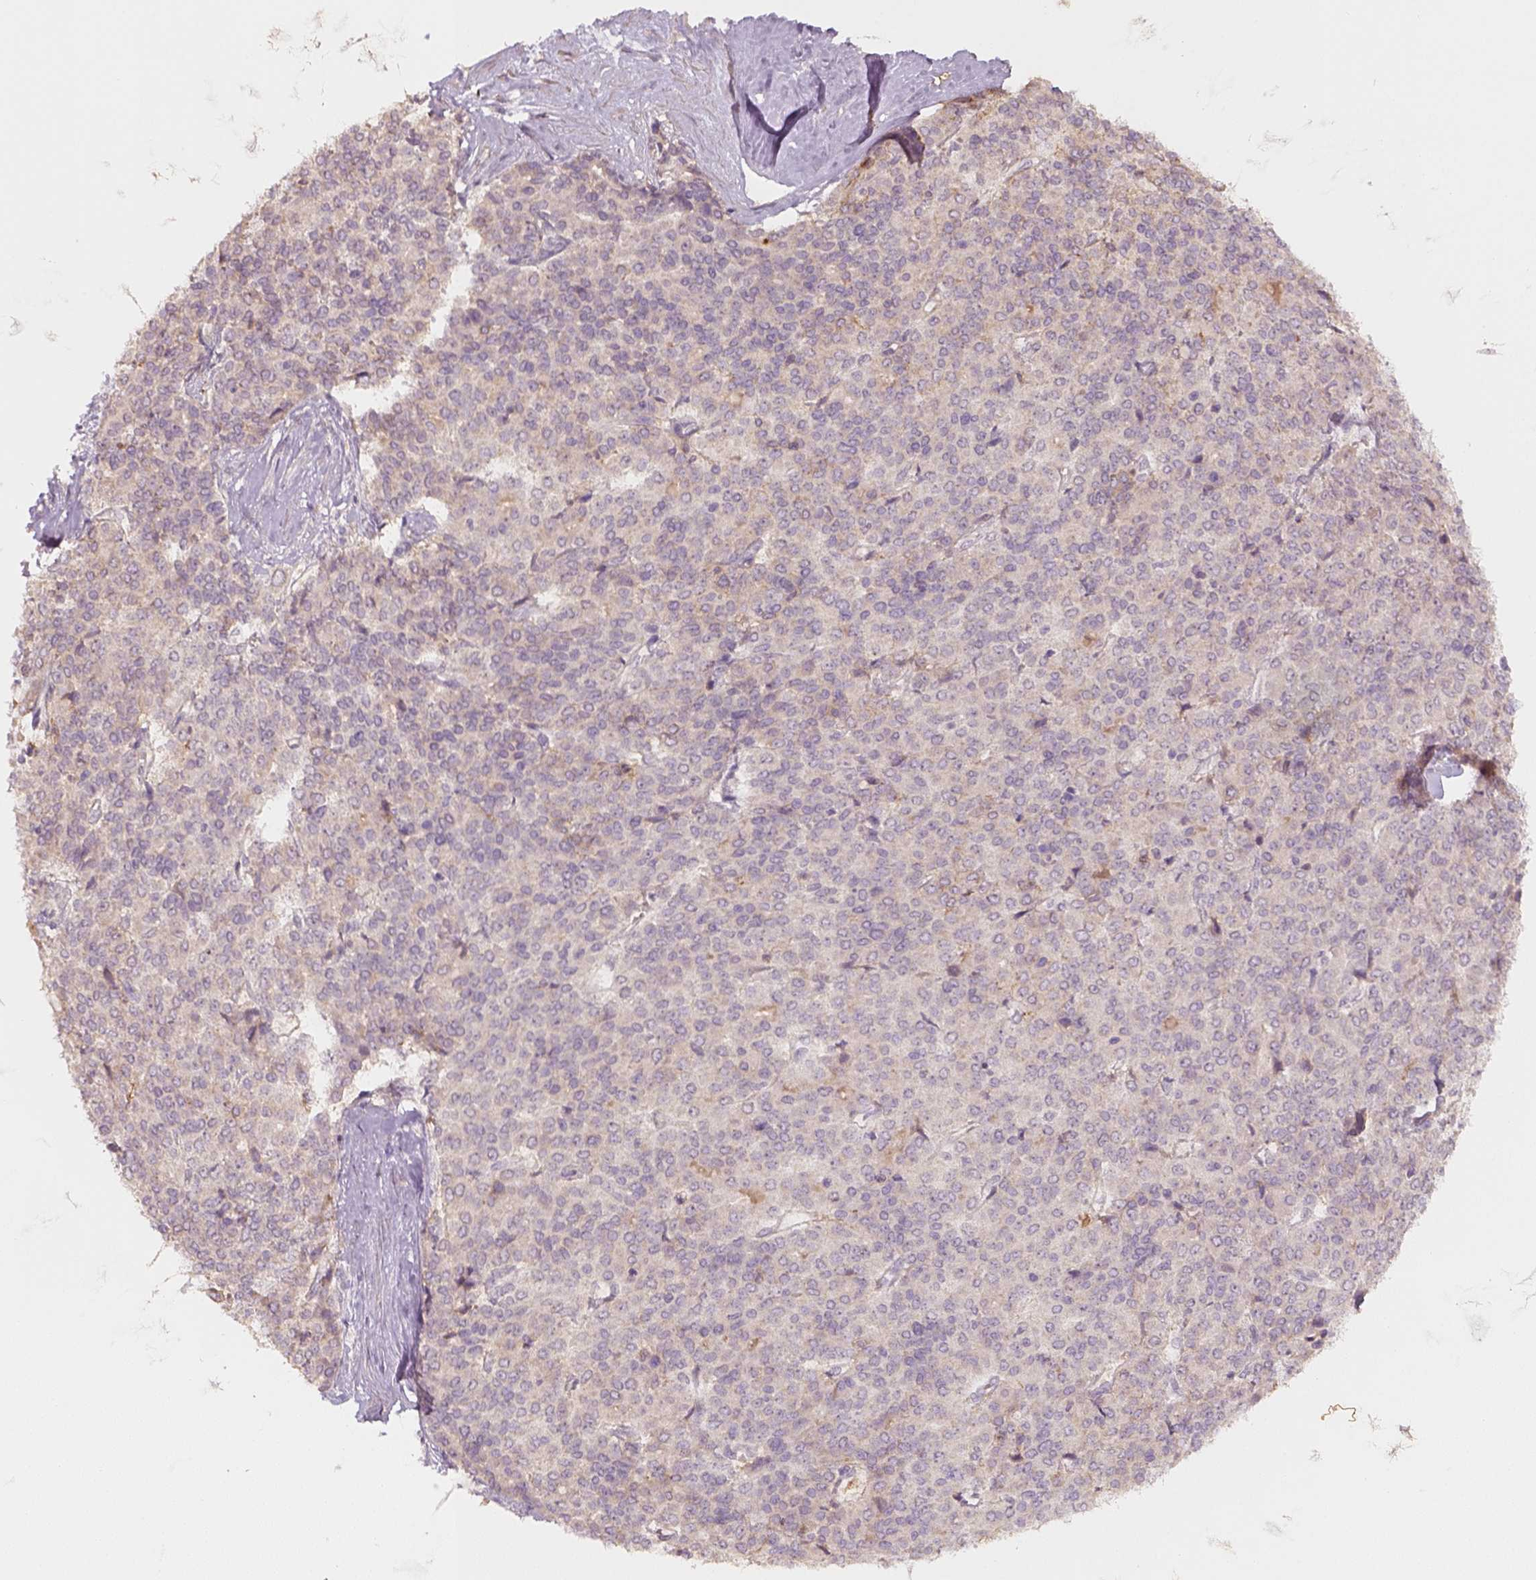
{"staining": {"intensity": "weak", "quantity": "<25%", "location": "cytoplasmic/membranous"}, "tissue": "liver cancer", "cell_type": "Tumor cells", "image_type": "cancer", "snomed": [{"axis": "morphology", "description": "Cholangiocarcinoma"}, {"axis": "topography", "description": "Liver"}], "caption": "Tumor cells show no significant protein expression in liver cholangiocarcinoma.", "gene": "AQP9", "patient": {"sex": "female", "age": 47}}